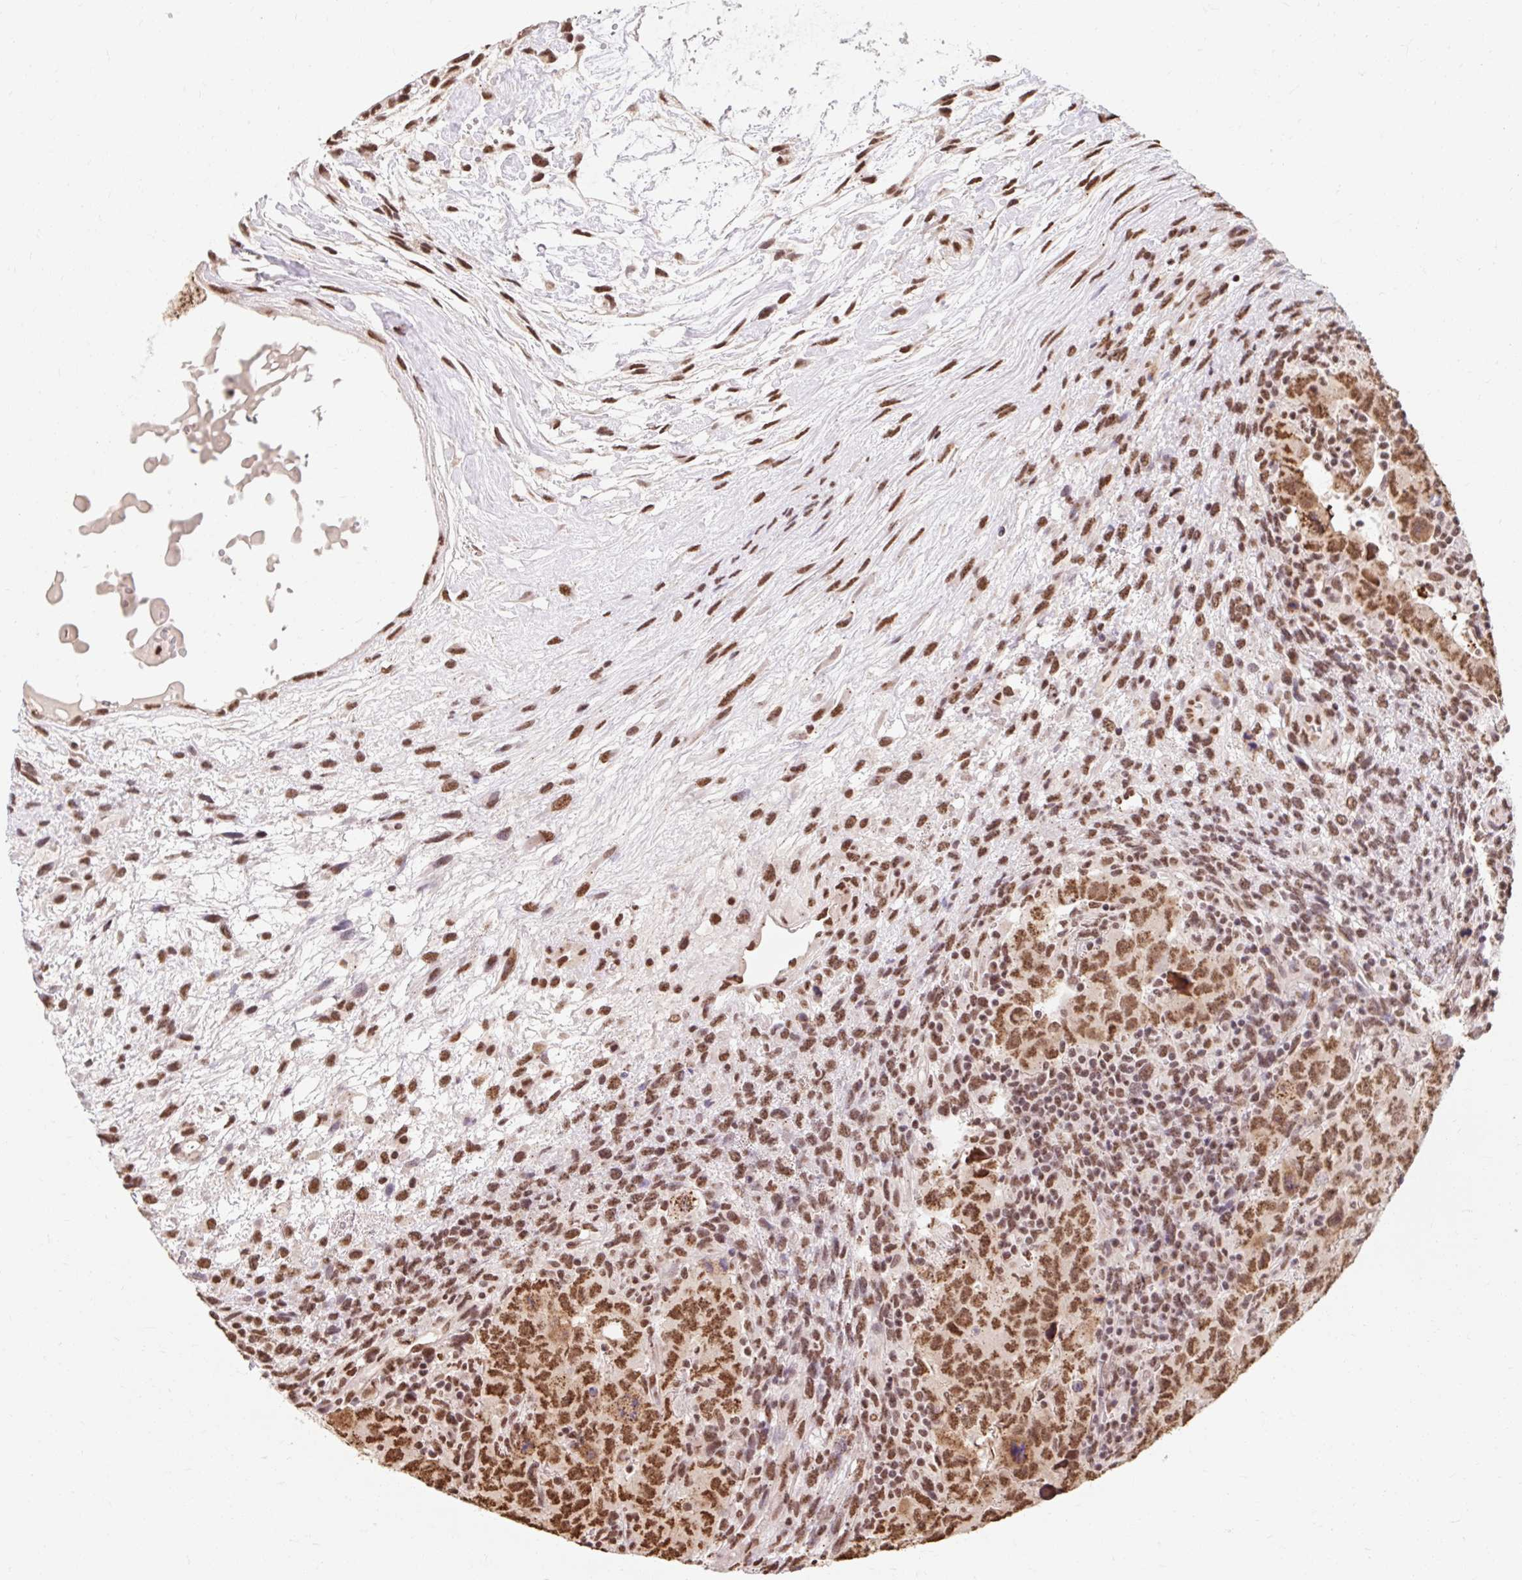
{"staining": {"intensity": "moderate", "quantity": ">75%", "location": "nuclear"}, "tissue": "testis cancer", "cell_type": "Tumor cells", "image_type": "cancer", "snomed": [{"axis": "morphology", "description": "Carcinoma, Embryonal, NOS"}, {"axis": "topography", "description": "Testis"}], "caption": "This is a photomicrograph of immunohistochemistry (IHC) staining of testis cancer, which shows moderate expression in the nuclear of tumor cells.", "gene": "BICRA", "patient": {"sex": "male", "age": 24}}